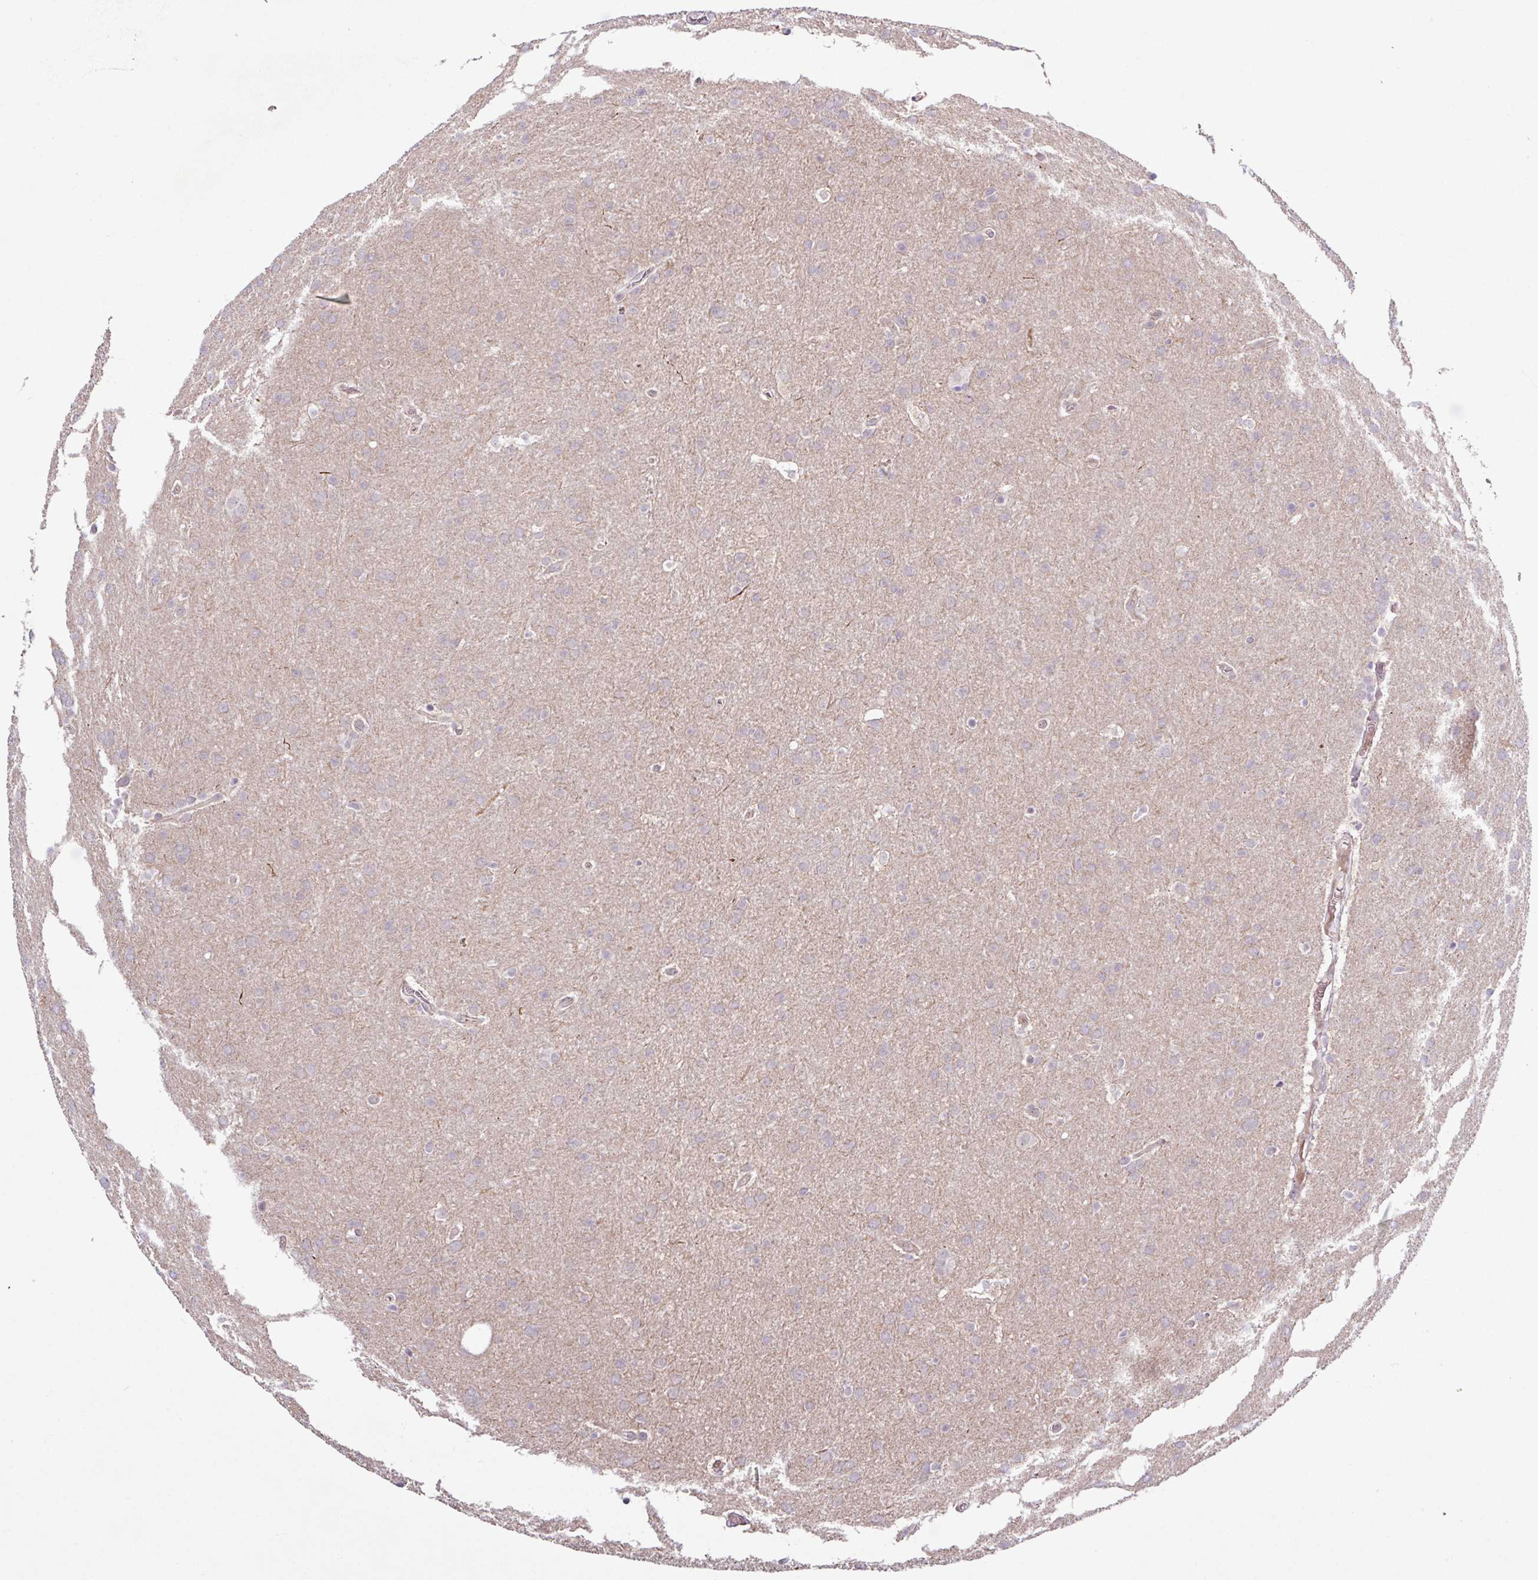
{"staining": {"intensity": "negative", "quantity": "none", "location": "none"}, "tissue": "glioma", "cell_type": "Tumor cells", "image_type": "cancer", "snomed": [{"axis": "morphology", "description": "Glioma, malignant, Low grade"}, {"axis": "topography", "description": "Brain"}], "caption": "This is an immunohistochemistry (IHC) image of glioma. There is no staining in tumor cells.", "gene": "OGFOD3", "patient": {"sex": "female", "age": 32}}